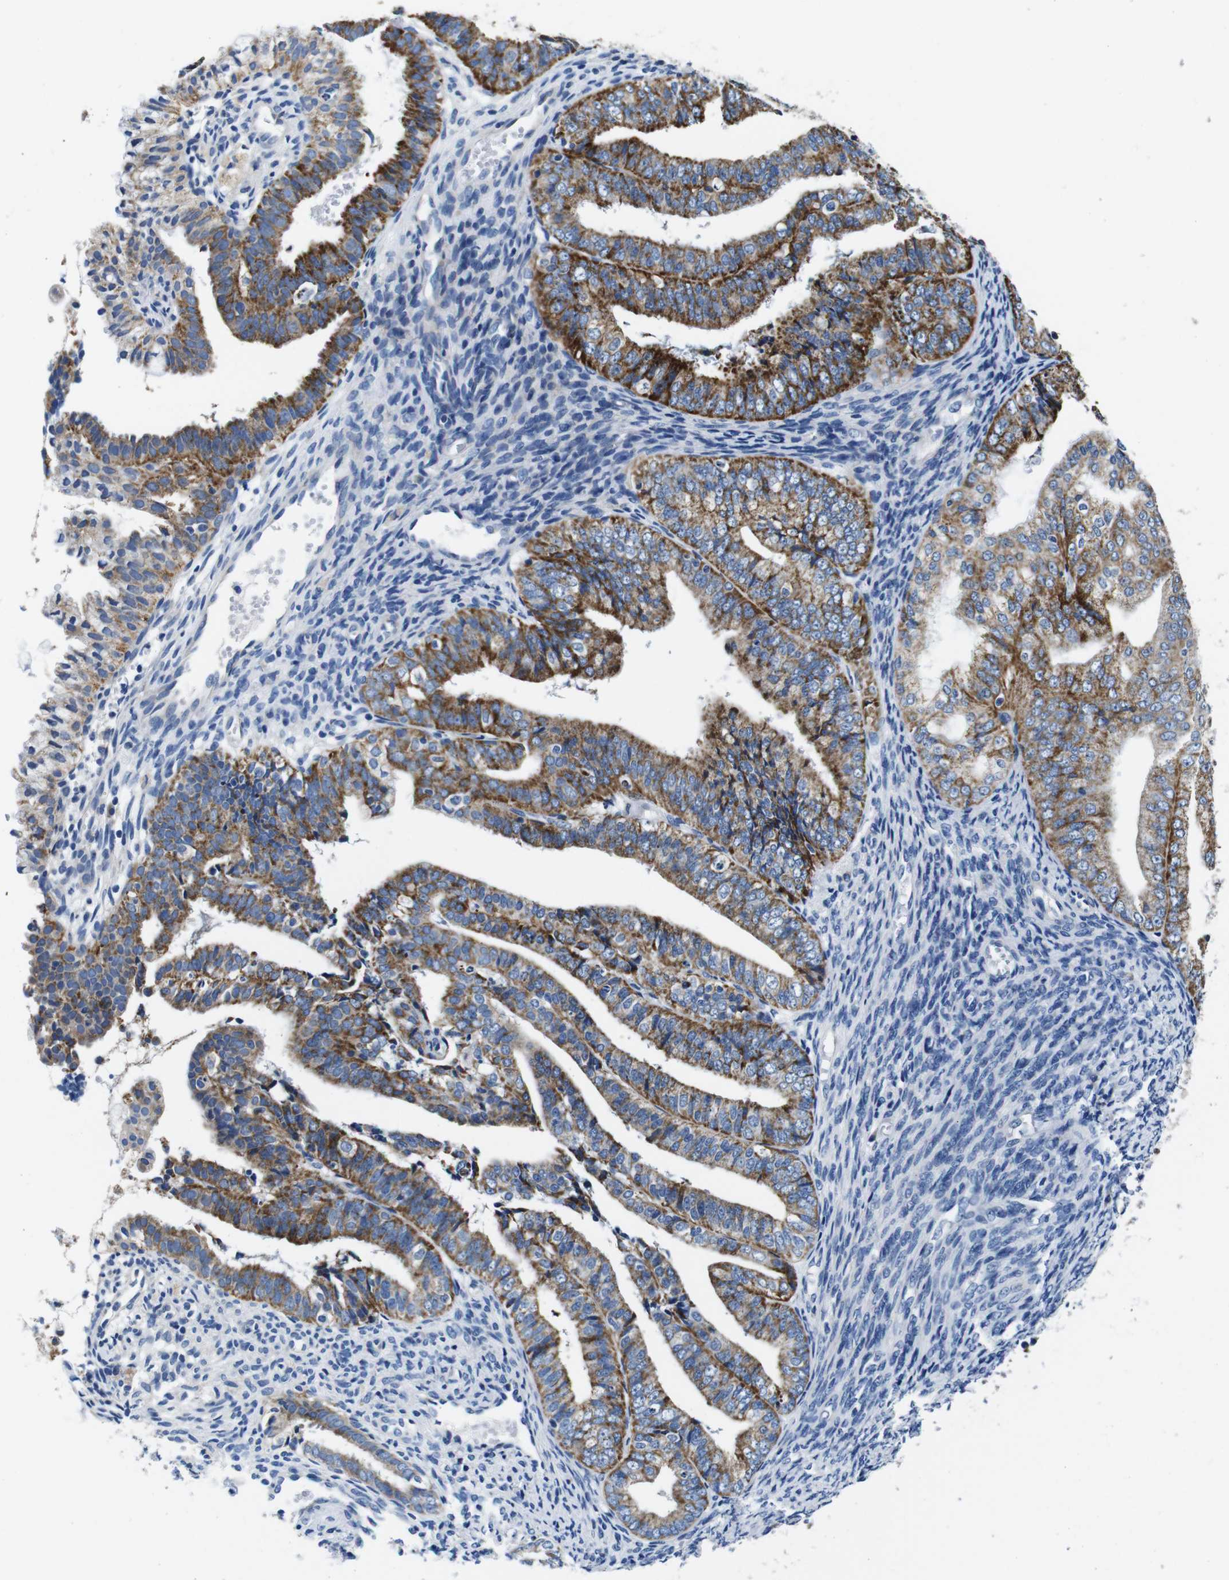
{"staining": {"intensity": "moderate", "quantity": ">75%", "location": "cytoplasmic/membranous"}, "tissue": "endometrial cancer", "cell_type": "Tumor cells", "image_type": "cancer", "snomed": [{"axis": "morphology", "description": "Adenocarcinoma, NOS"}, {"axis": "topography", "description": "Endometrium"}], "caption": "High-power microscopy captured an IHC micrograph of endometrial adenocarcinoma, revealing moderate cytoplasmic/membranous expression in about >75% of tumor cells. Ihc stains the protein in brown and the nuclei are stained blue.", "gene": "SNX19", "patient": {"sex": "female", "age": 63}}